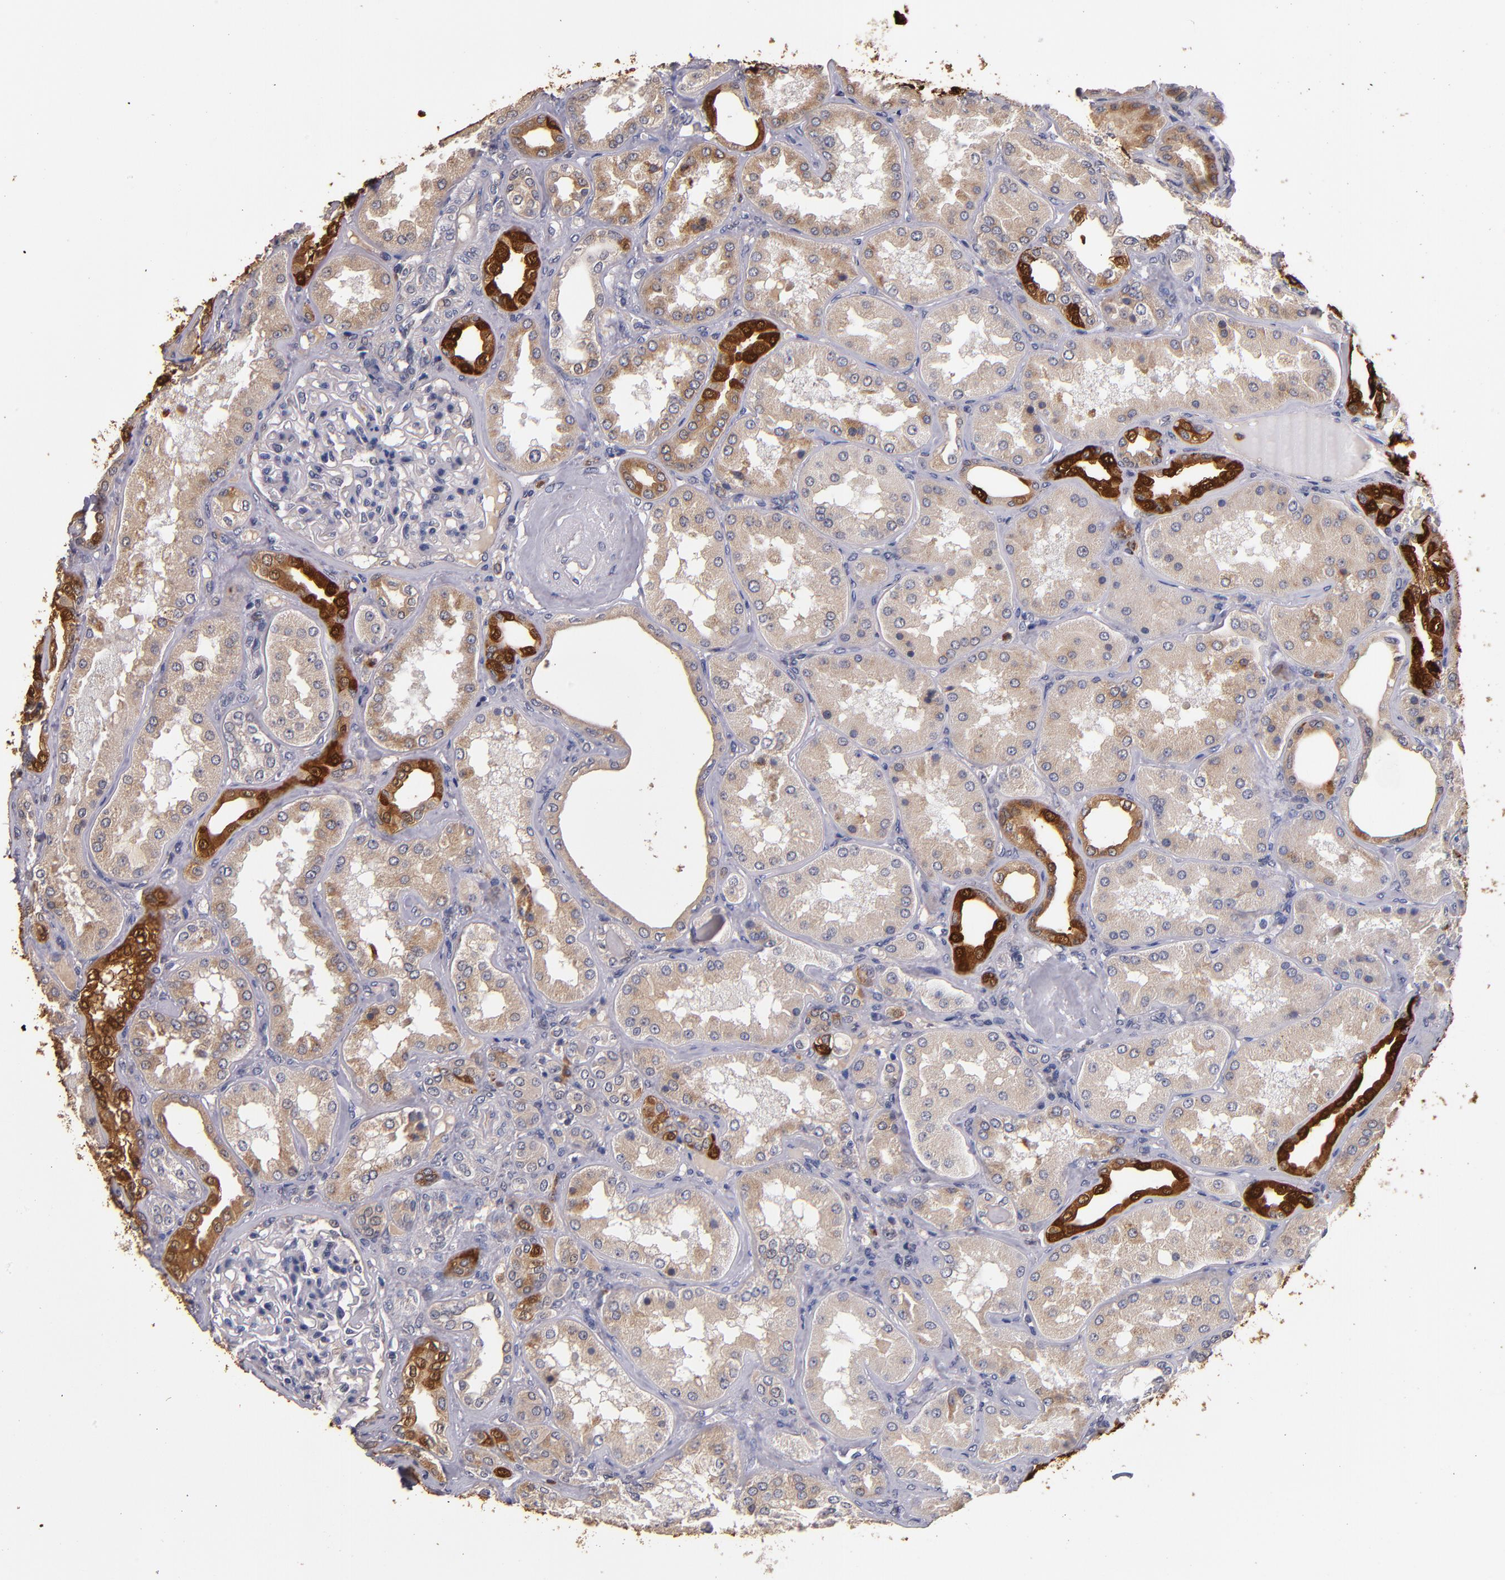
{"staining": {"intensity": "negative", "quantity": "none", "location": "none"}, "tissue": "kidney", "cell_type": "Cells in glomeruli", "image_type": "normal", "snomed": [{"axis": "morphology", "description": "Normal tissue, NOS"}, {"axis": "topography", "description": "Kidney"}], "caption": "Immunohistochemistry (IHC) micrograph of unremarkable kidney stained for a protein (brown), which shows no positivity in cells in glomeruli. (DAB IHC, high magnification).", "gene": "TTLL12", "patient": {"sex": "female", "age": 56}}